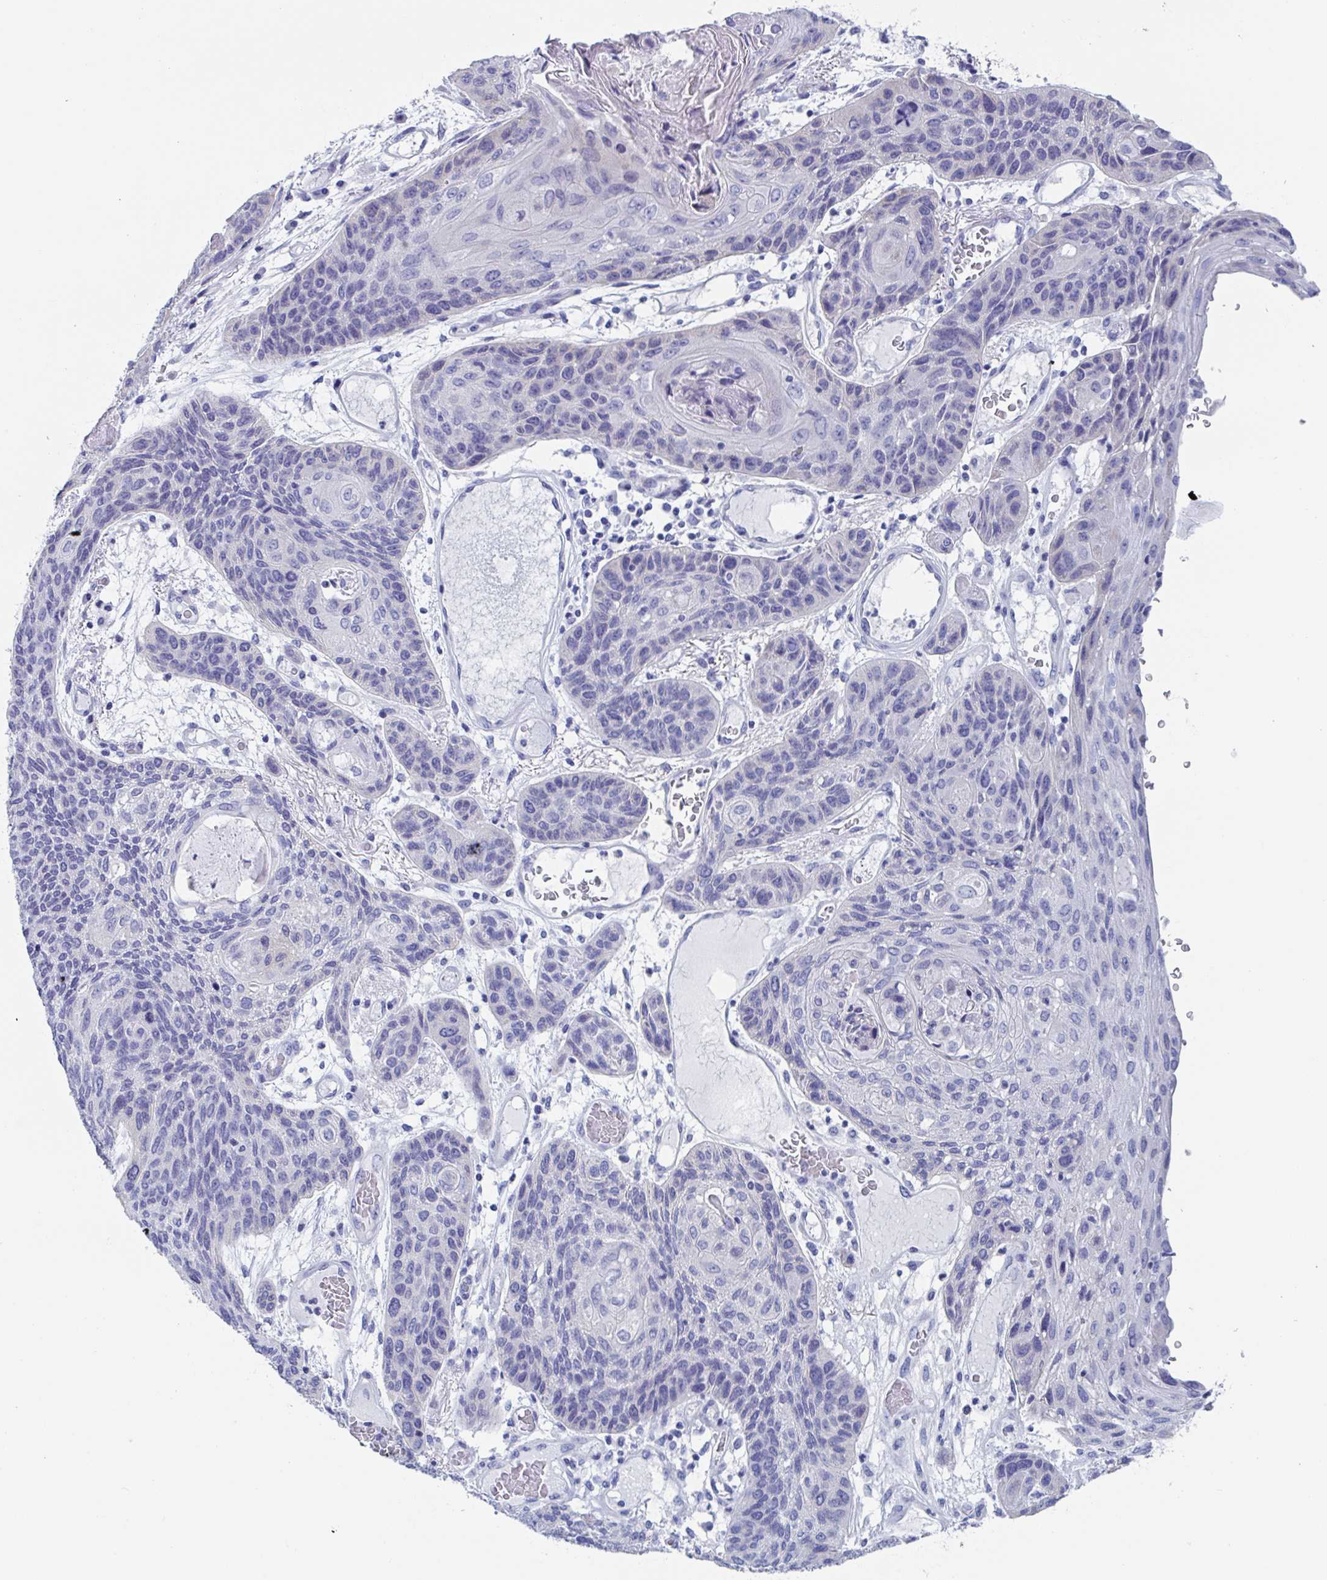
{"staining": {"intensity": "negative", "quantity": "none", "location": "none"}, "tissue": "lung cancer", "cell_type": "Tumor cells", "image_type": "cancer", "snomed": [{"axis": "morphology", "description": "Squamous cell carcinoma, NOS"}, {"axis": "morphology", "description": "Squamous cell carcinoma, metastatic, NOS"}, {"axis": "topography", "description": "Lymph node"}, {"axis": "topography", "description": "Lung"}], "caption": "Tumor cells show no significant positivity in lung cancer.", "gene": "ZPBP", "patient": {"sex": "male", "age": 41}}